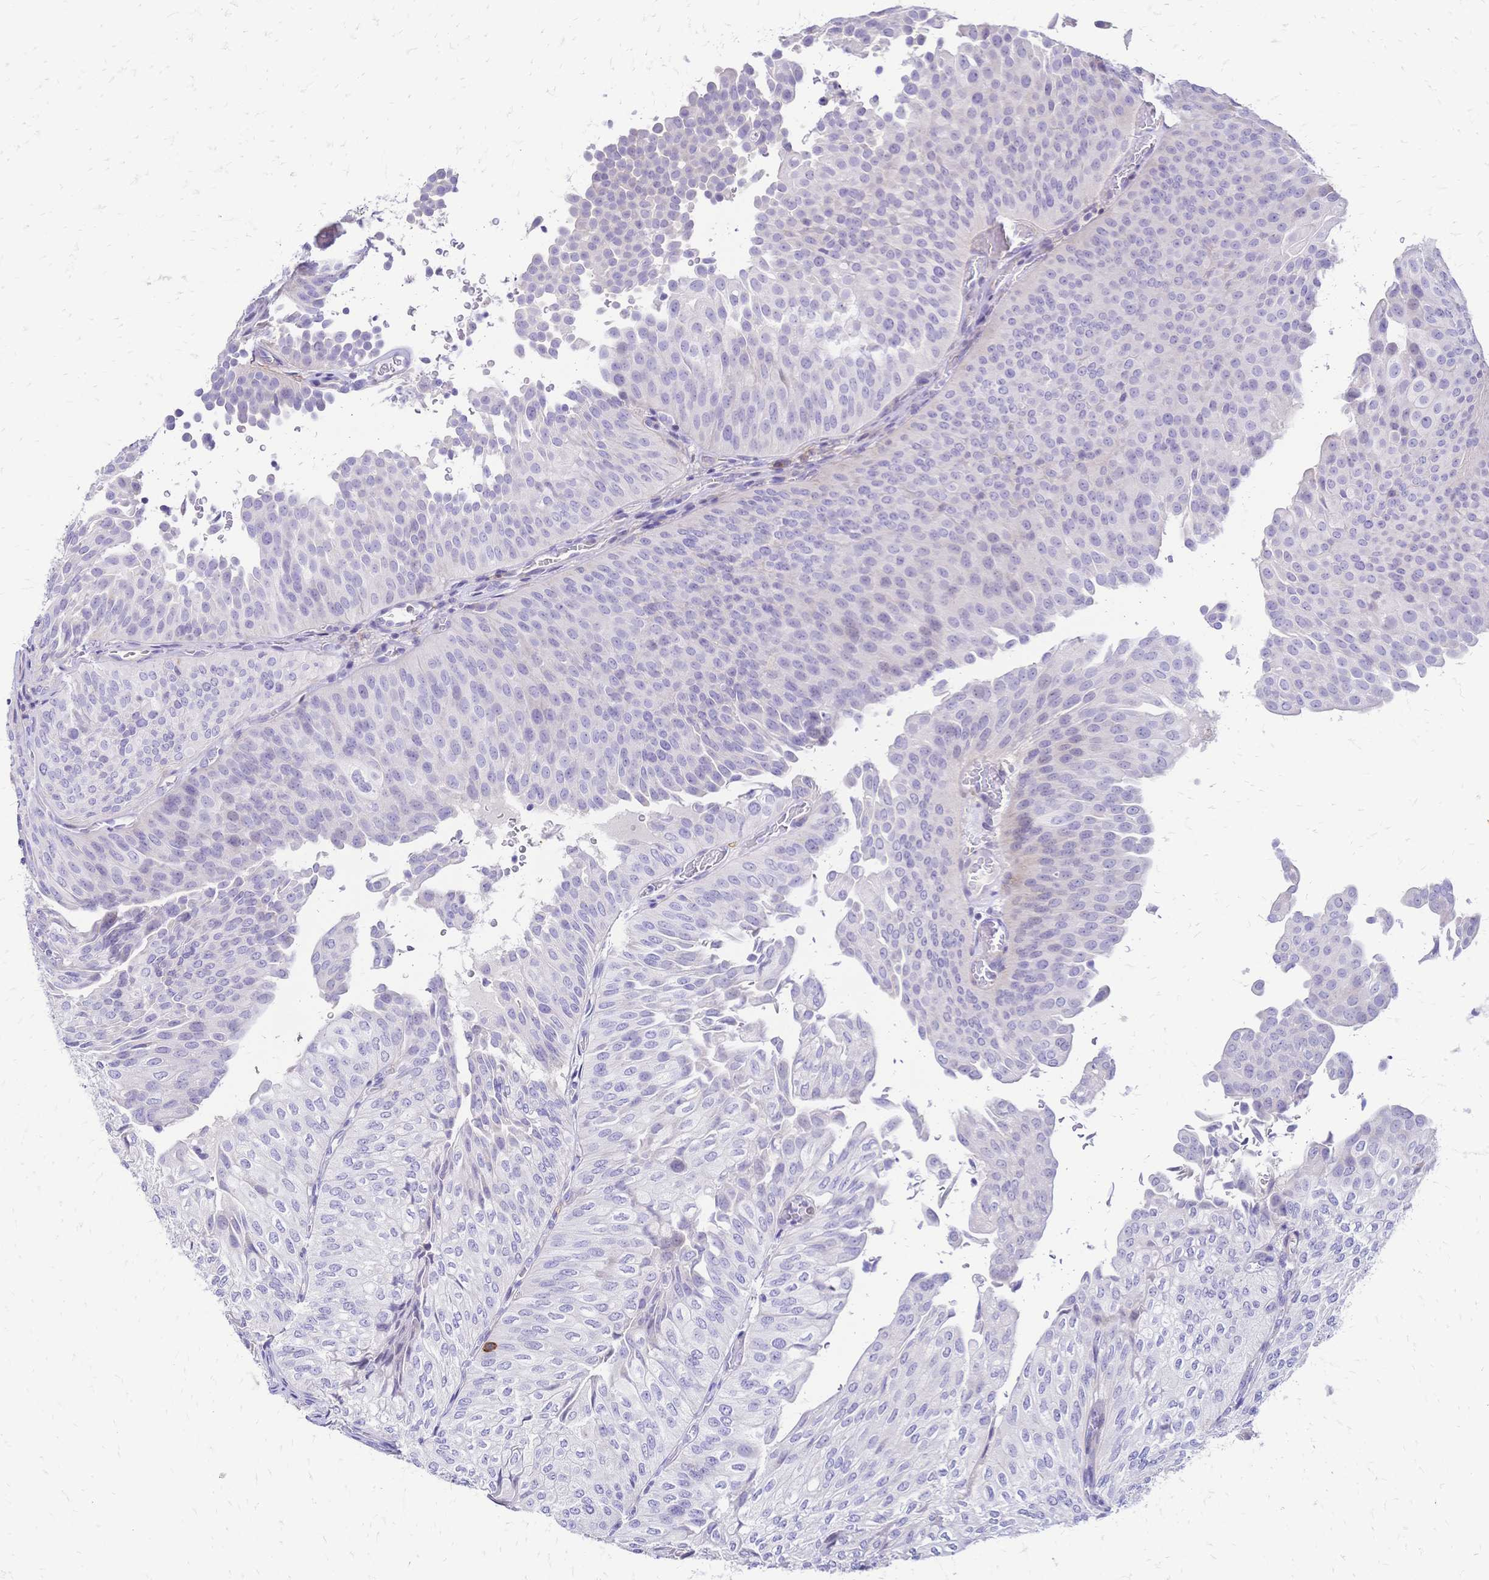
{"staining": {"intensity": "negative", "quantity": "none", "location": "none"}, "tissue": "urothelial cancer", "cell_type": "Tumor cells", "image_type": "cancer", "snomed": [{"axis": "morphology", "description": "Urothelial carcinoma, NOS"}, {"axis": "topography", "description": "Urinary bladder"}], "caption": "Immunohistochemistry image of neoplastic tissue: human urothelial cancer stained with DAB (3,3'-diaminobenzidine) shows no significant protein positivity in tumor cells.", "gene": "IL2RA", "patient": {"sex": "male", "age": 62}}